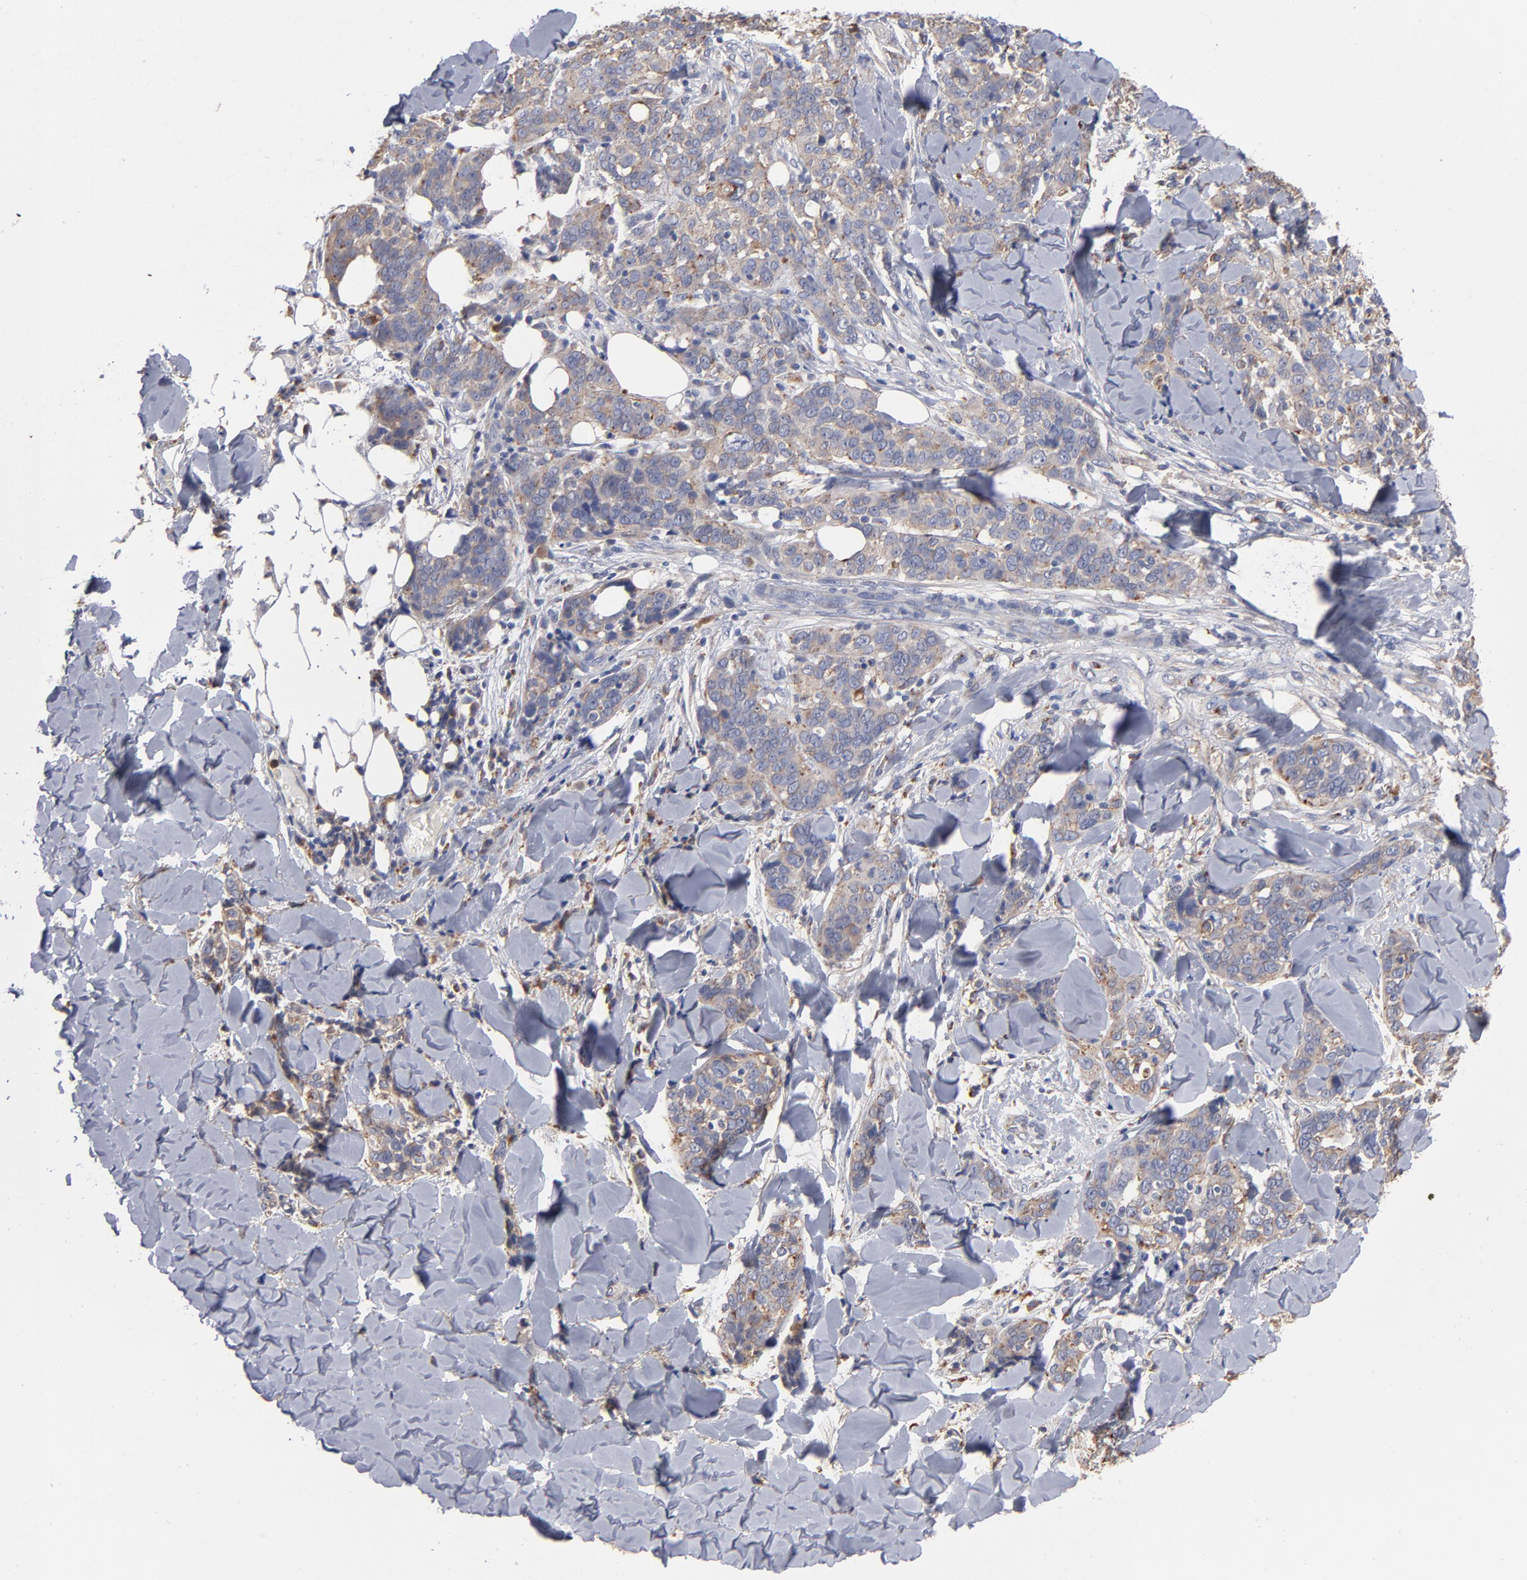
{"staining": {"intensity": "weak", "quantity": ">75%", "location": "cytoplasmic/membranous"}, "tissue": "skin cancer", "cell_type": "Tumor cells", "image_type": "cancer", "snomed": [{"axis": "morphology", "description": "Normal tissue, NOS"}, {"axis": "morphology", "description": "Squamous cell carcinoma, NOS"}, {"axis": "topography", "description": "Skin"}], "caption": "A high-resolution histopathology image shows immunohistochemistry staining of skin squamous cell carcinoma, which exhibits weak cytoplasmic/membranous positivity in about >75% of tumor cells.", "gene": "RRAGB", "patient": {"sex": "female", "age": 83}}